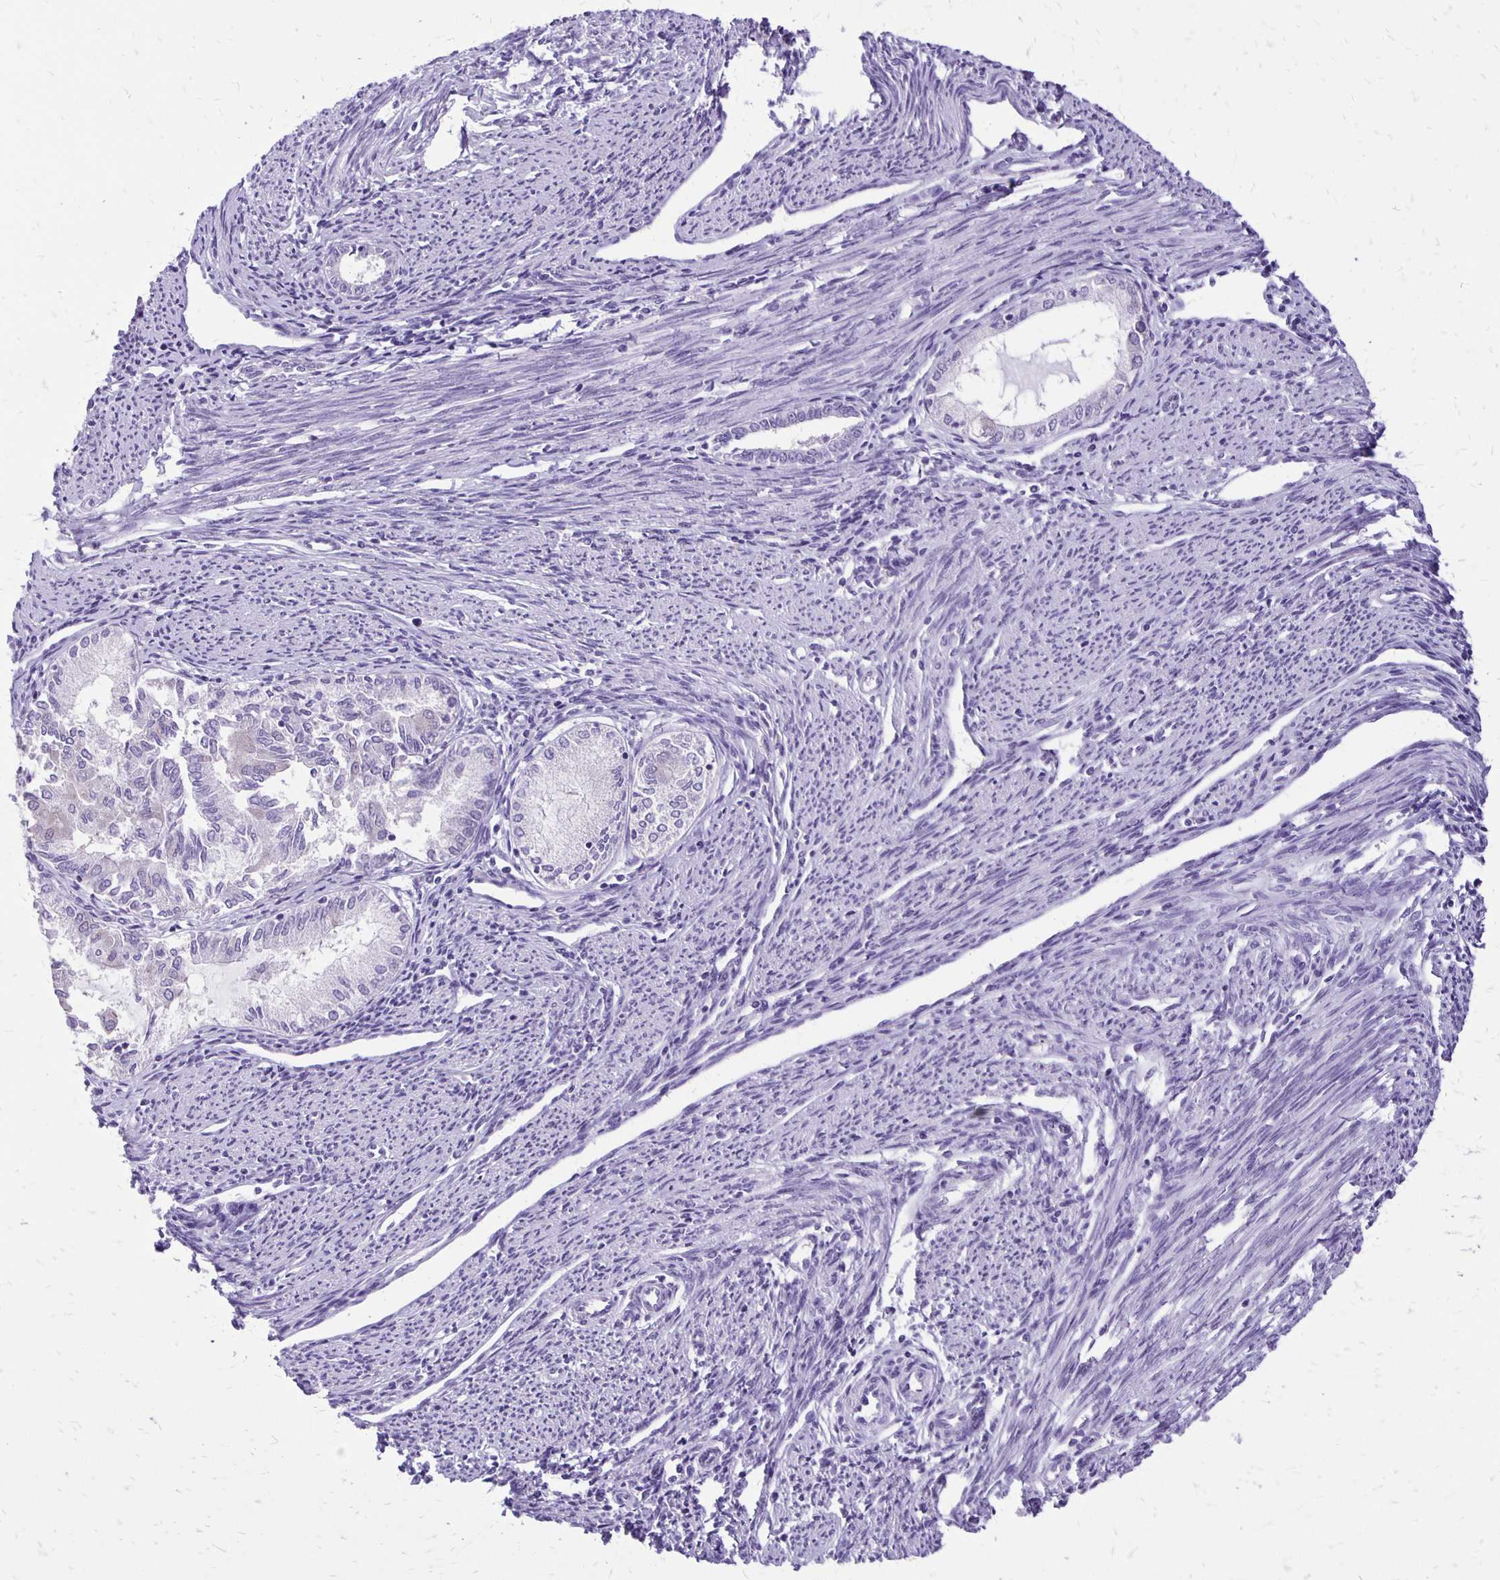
{"staining": {"intensity": "negative", "quantity": "none", "location": "none"}, "tissue": "endometrial cancer", "cell_type": "Tumor cells", "image_type": "cancer", "snomed": [{"axis": "morphology", "description": "Adenocarcinoma, NOS"}, {"axis": "topography", "description": "Endometrium"}], "caption": "Tumor cells are negative for brown protein staining in endometrial cancer (adenocarcinoma).", "gene": "ANKRD45", "patient": {"sex": "female", "age": 79}}